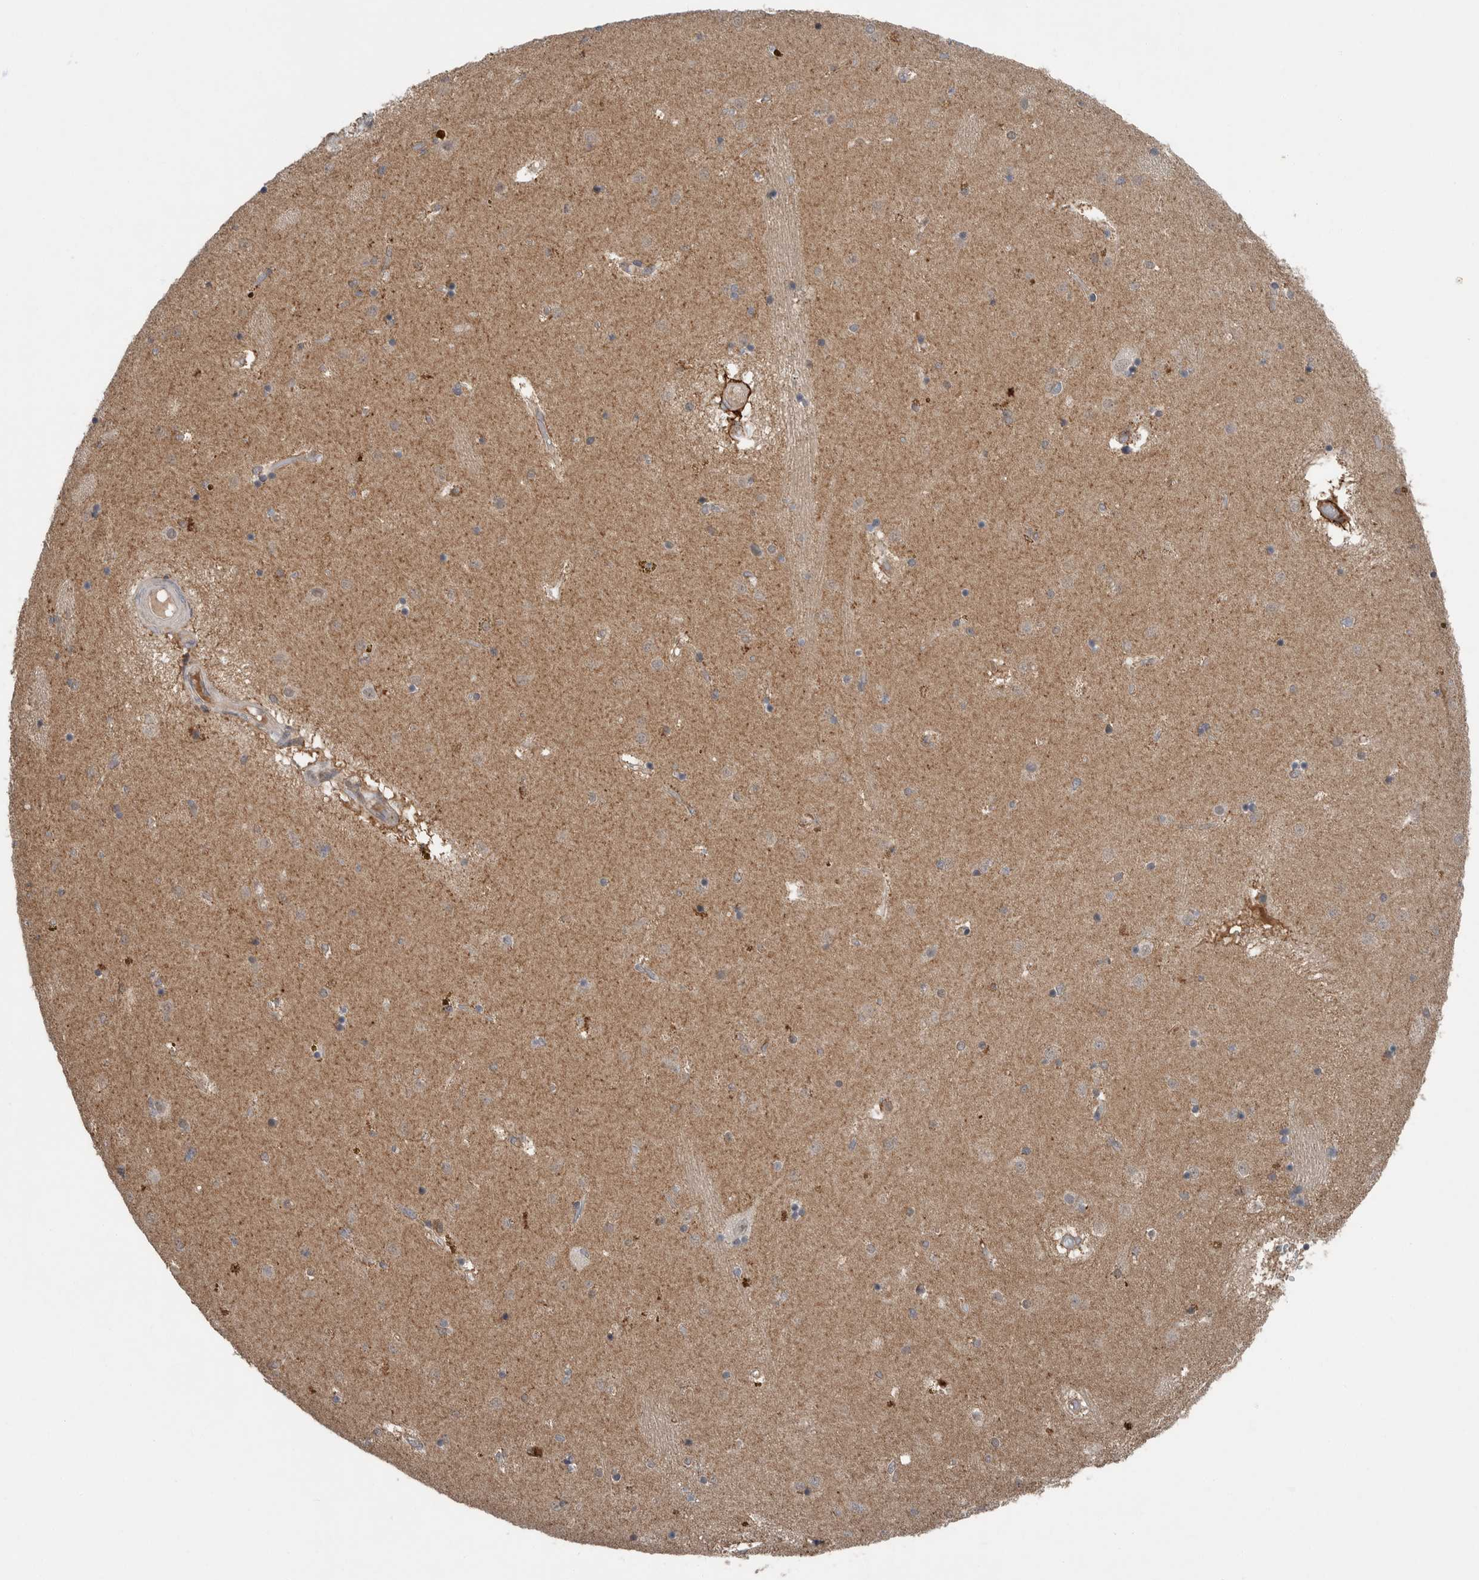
{"staining": {"intensity": "weak", "quantity": "25%-75%", "location": "cytoplasmic/membranous"}, "tissue": "caudate", "cell_type": "Glial cells", "image_type": "normal", "snomed": [{"axis": "morphology", "description": "Normal tissue, NOS"}, {"axis": "topography", "description": "Lateral ventricle wall"}], "caption": "Immunohistochemistry staining of normal caudate, which exhibits low levels of weak cytoplasmic/membranous staining in approximately 25%-75% of glial cells indicating weak cytoplasmic/membranous protein expression. The staining was performed using DAB (3,3'-diaminobenzidine) (brown) for protein detection and nuclei were counterstained in hematoxylin (blue).", "gene": "SCP2", "patient": {"sex": "male", "age": 70}}